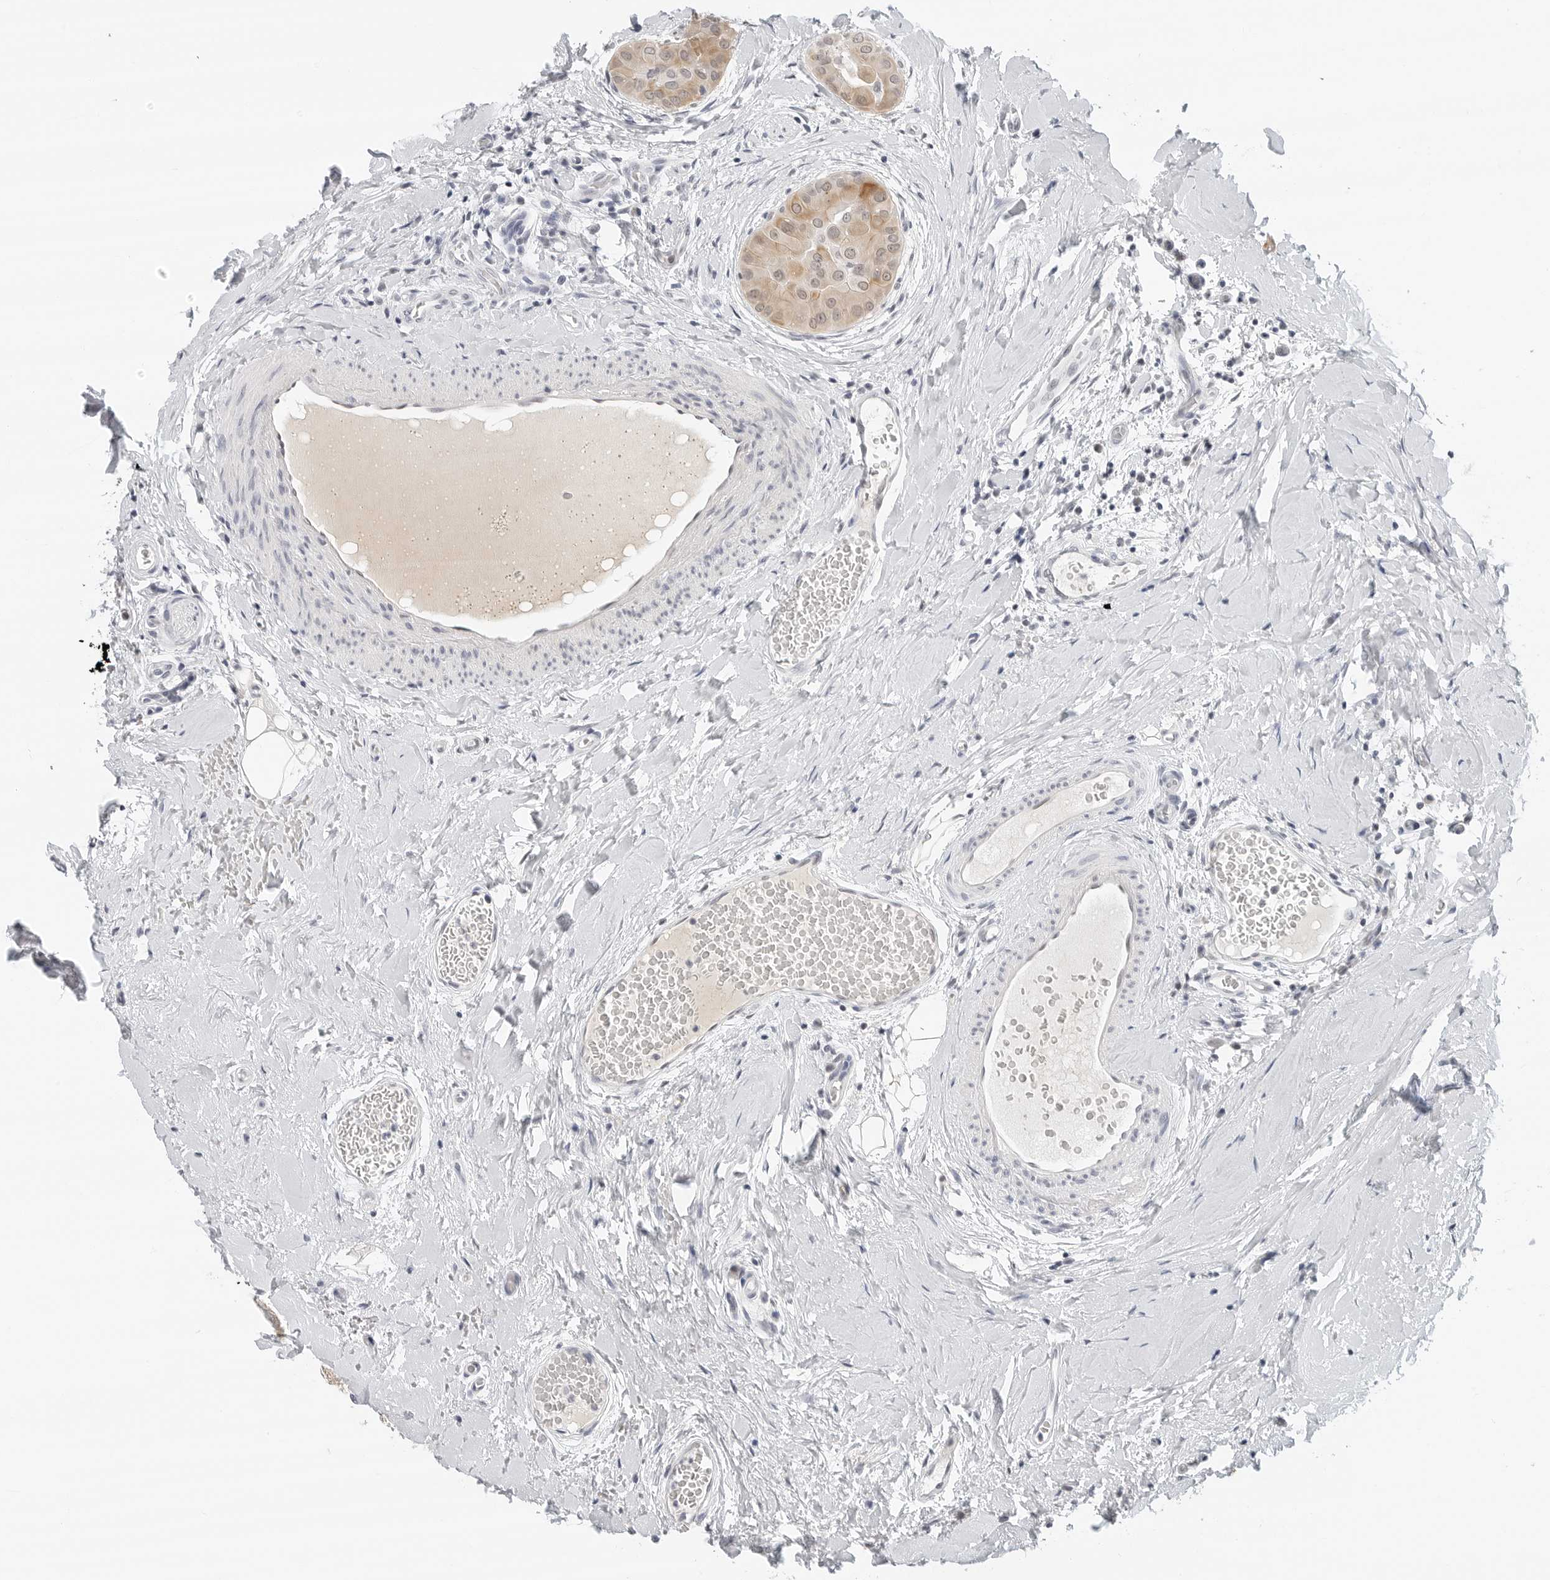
{"staining": {"intensity": "moderate", "quantity": ">75%", "location": "cytoplasmic/membranous,nuclear"}, "tissue": "thyroid cancer", "cell_type": "Tumor cells", "image_type": "cancer", "snomed": [{"axis": "morphology", "description": "Papillary adenocarcinoma, NOS"}, {"axis": "topography", "description": "Thyroid gland"}], "caption": "Moderate cytoplasmic/membranous and nuclear staining for a protein is present in about >75% of tumor cells of thyroid papillary adenocarcinoma using IHC.", "gene": "TSEN2", "patient": {"sex": "male", "age": 33}}